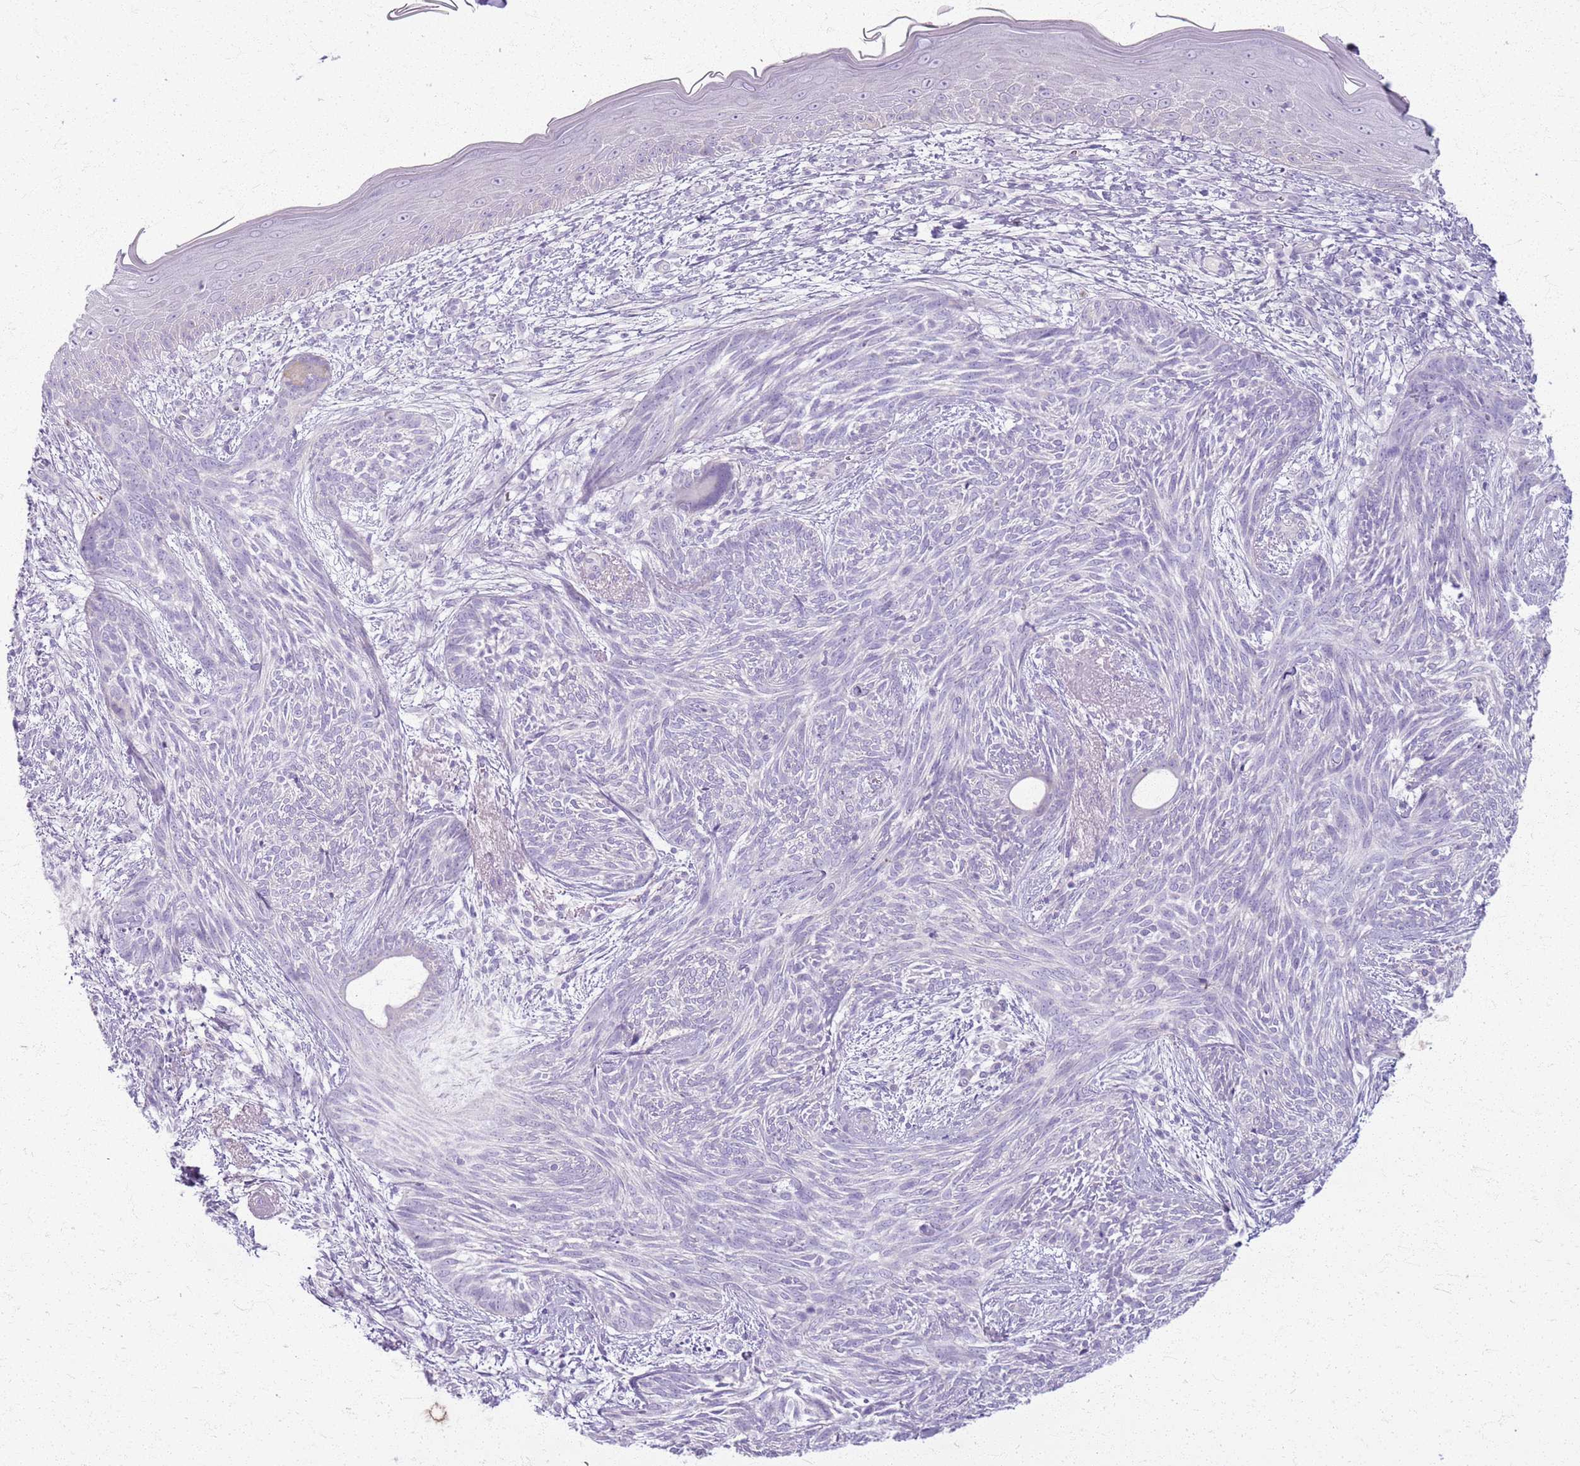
{"staining": {"intensity": "negative", "quantity": "none", "location": "none"}, "tissue": "skin cancer", "cell_type": "Tumor cells", "image_type": "cancer", "snomed": [{"axis": "morphology", "description": "Basal cell carcinoma"}, {"axis": "topography", "description": "Skin"}], "caption": "Immunohistochemical staining of basal cell carcinoma (skin) displays no significant positivity in tumor cells. (DAB (3,3'-diaminobenzidine) immunohistochemistry with hematoxylin counter stain).", "gene": "CSRP3", "patient": {"sex": "male", "age": 73}}